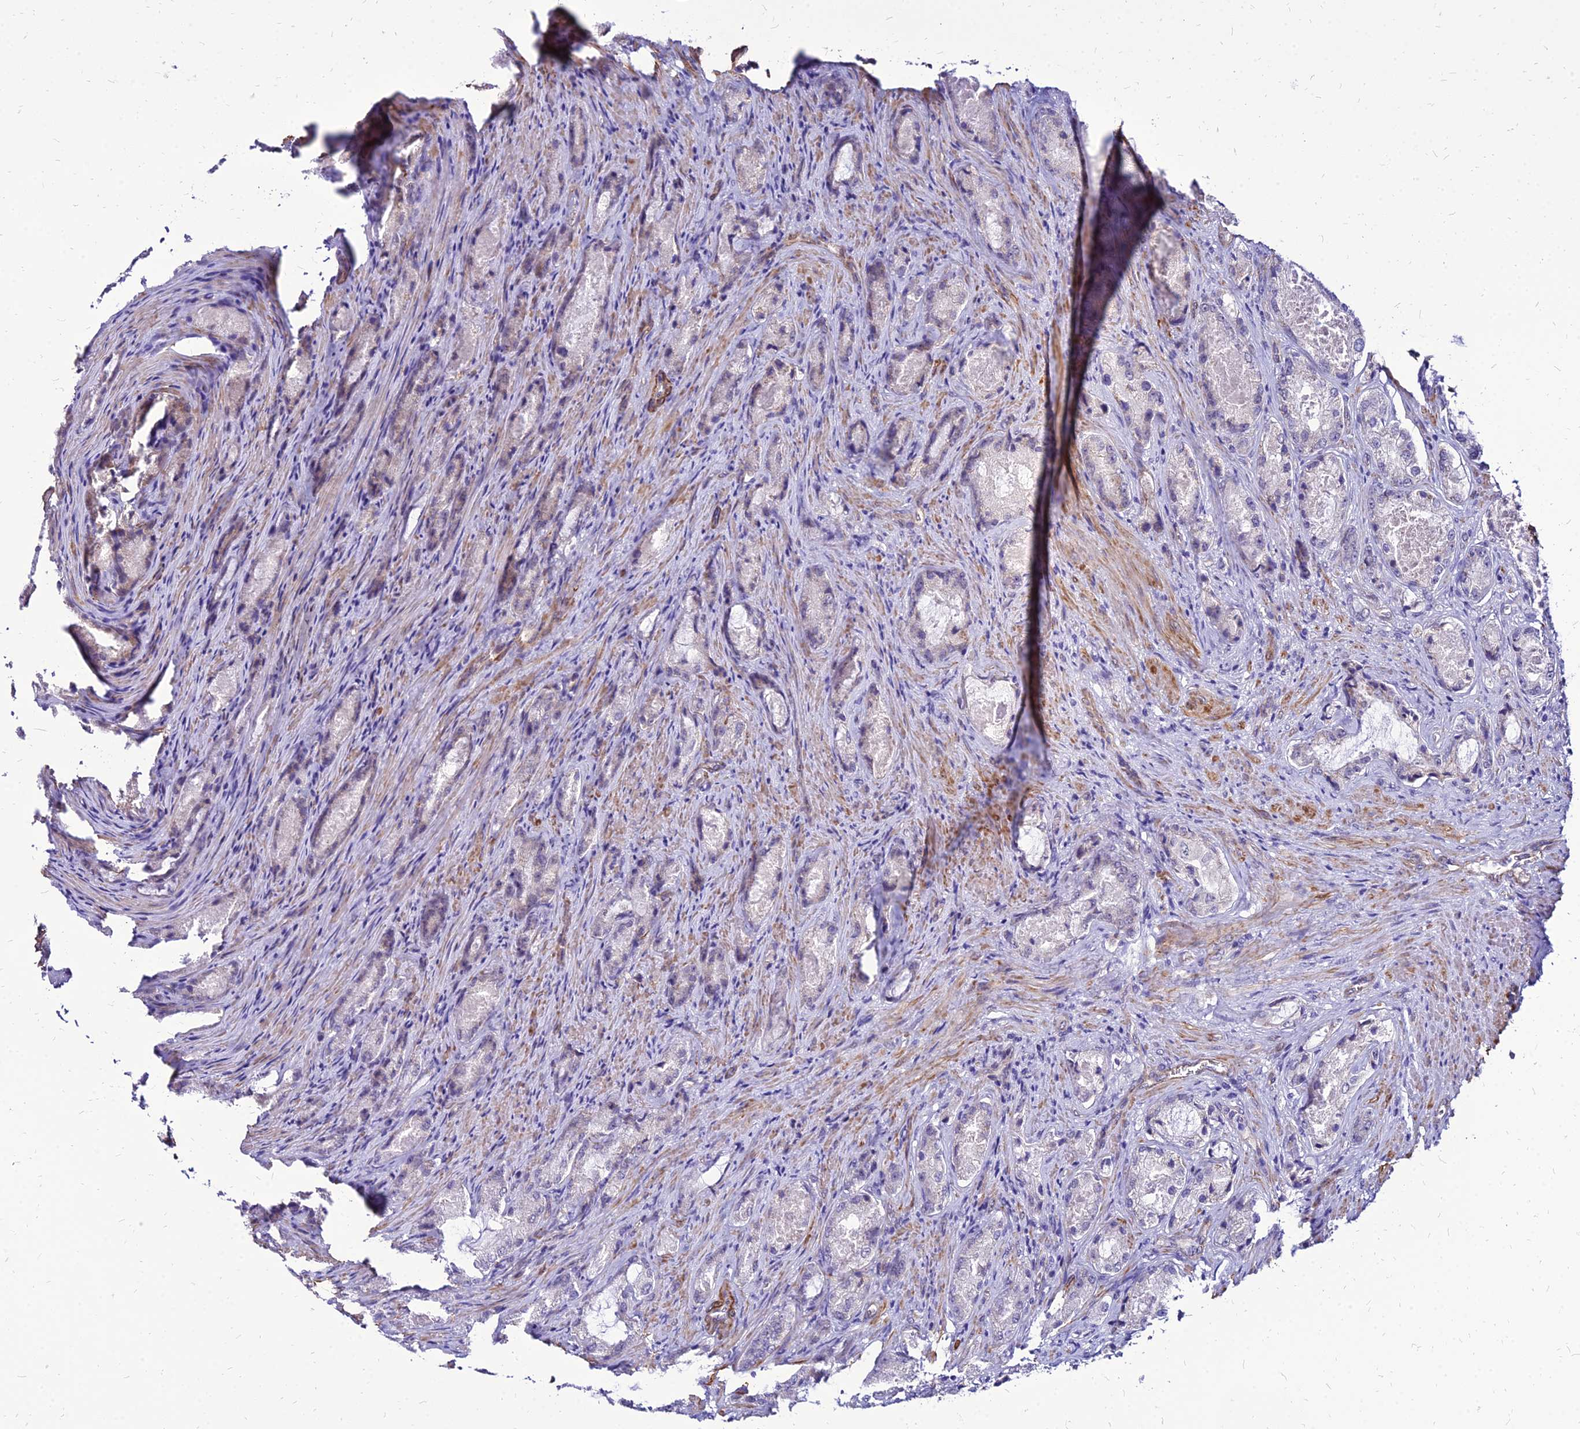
{"staining": {"intensity": "negative", "quantity": "none", "location": "none"}, "tissue": "prostate cancer", "cell_type": "Tumor cells", "image_type": "cancer", "snomed": [{"axis": "morphology", "description": "Adenocarcinoma, Low grade"}, {"axis": "topography", "description": "Prostate"}], "caption": "A micrograph of prostate adenocarcinoma (low-grade) stained for a protein exhibits no brown staining in tumor cells.", "gene": "YEATS2", "patient": {"sex": "male", "age": 68}}